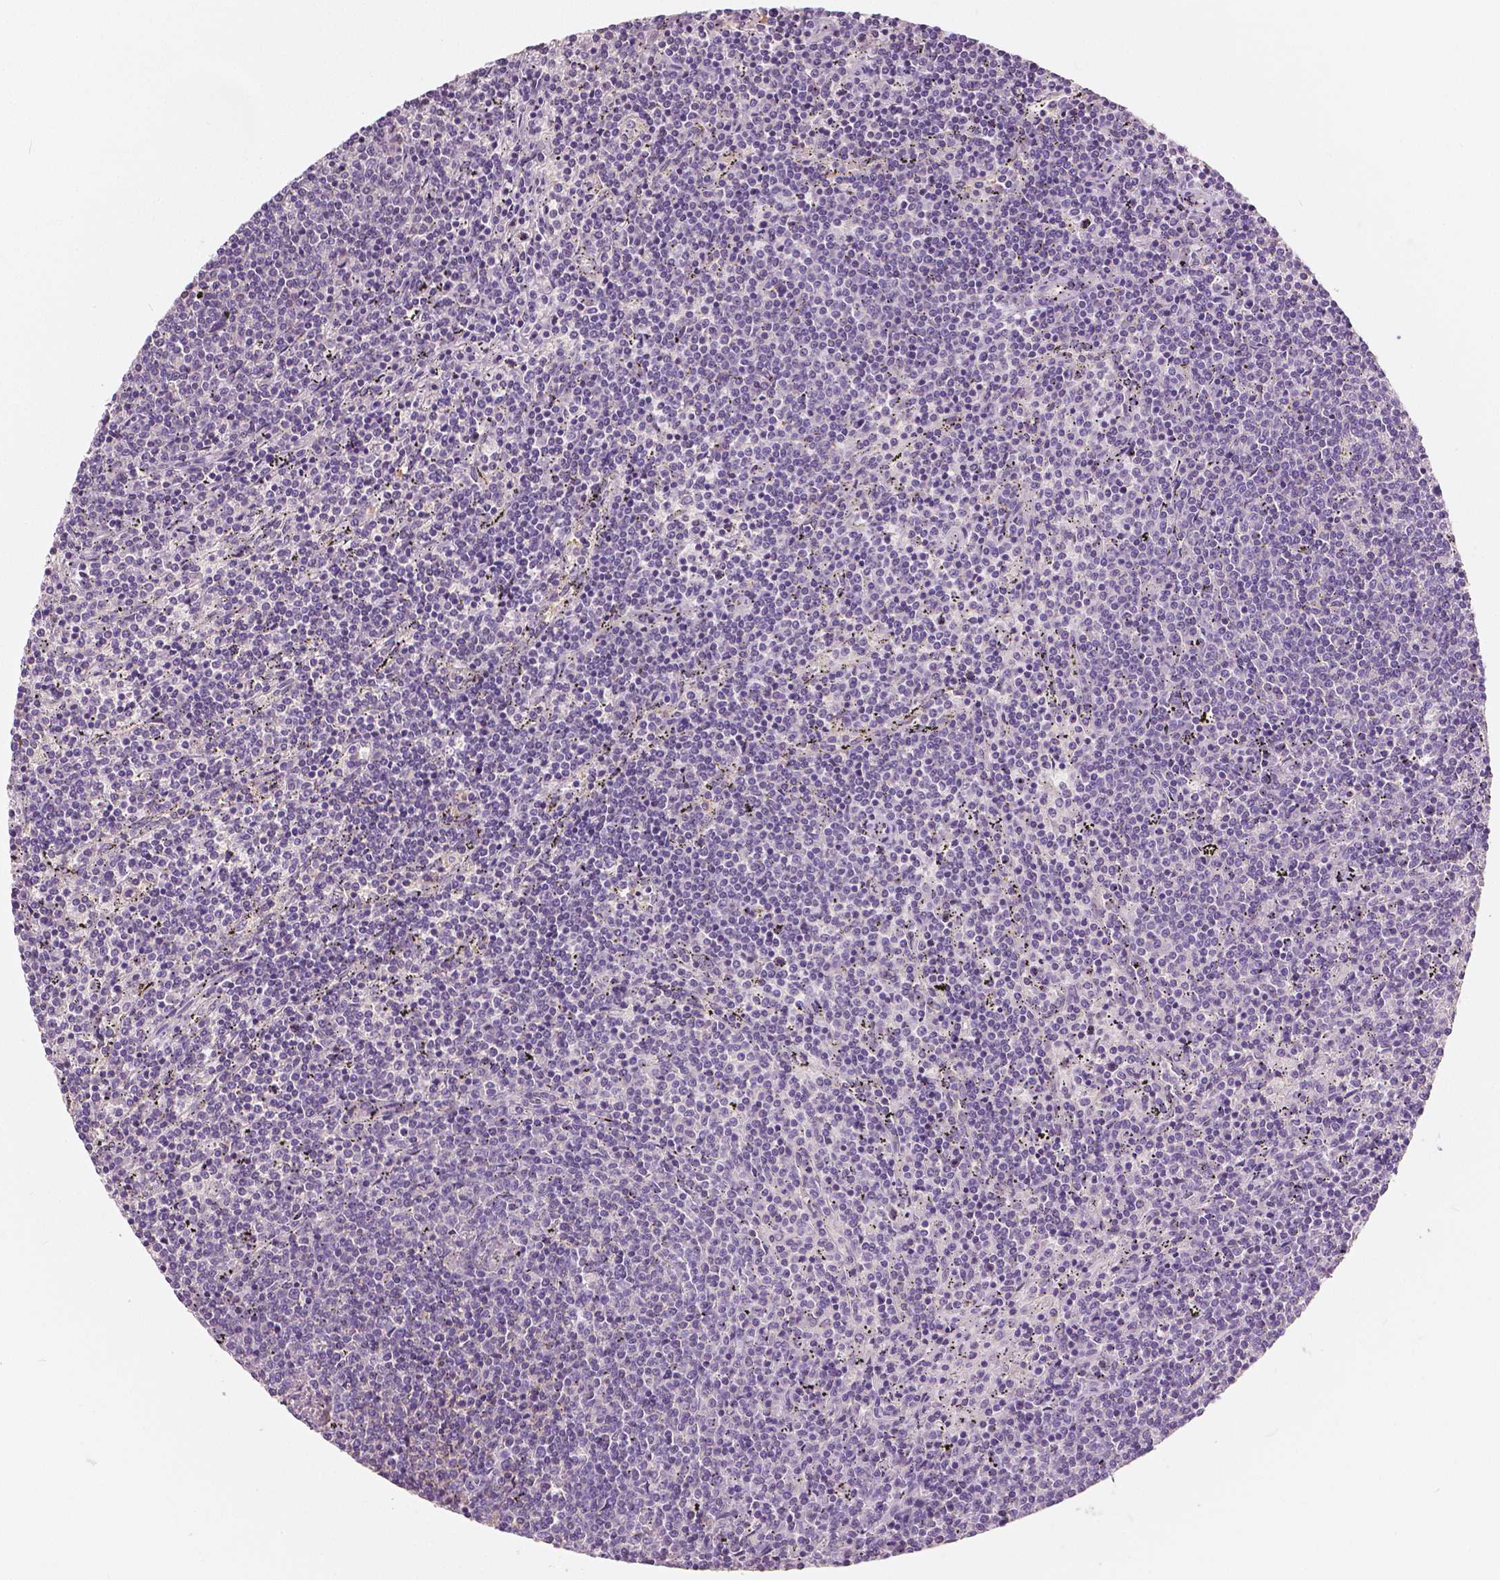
{"staining": {"intensity": "negative", "quantity": "none", "location": "none"}, "tissue": "lymphoma", "cell_type": "Tumor cells", "image_type": "cancer", "snomed": [{"axis": "morphology", "description": "Malignant lymphoma, non-Hodgkin's type, Low grade"}, {"axis": "topography", "description": "Spleen"}], "caption": "Tumor cells show no significant expression in low-grade malignant lymphoma, non-Hodgkin's type.", "gene": "TKFC", "patient": {"sex": "female", "age": 50}}